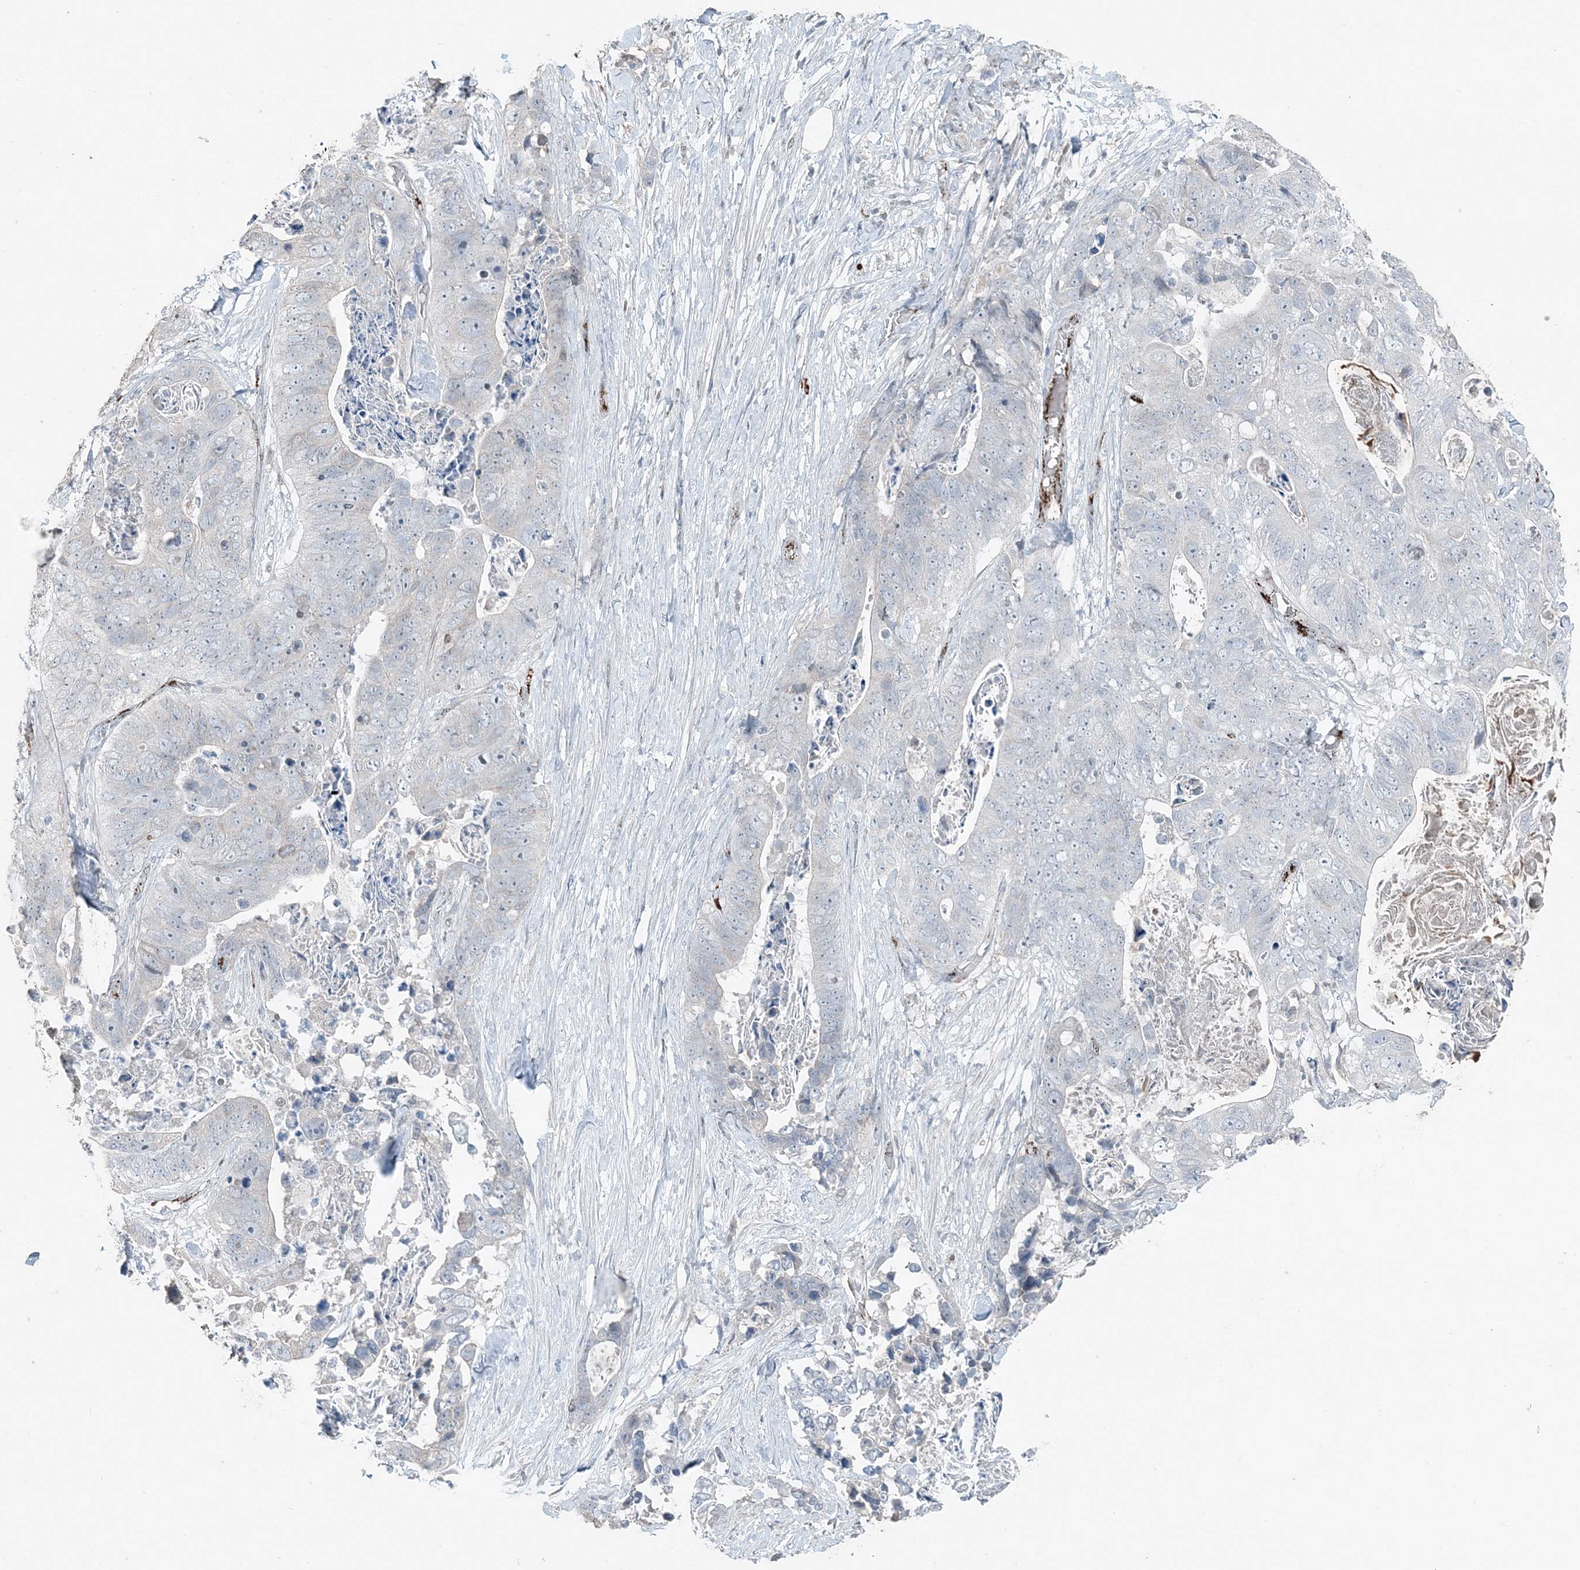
{"staining": {"intensity": "negative", "quantity": "none", "location": "none"}, "tissue": "stomach cancer", "cell_type": "Tumor cells", "image_type": "cancer", "snomed": [{"axis": "morphology", "description": "Adenocarcinoma, NOS"}, {"axis": "topography", "description": "Stomach"}], "caption": "The photomicrograph demonstrates no staining of tumor cells in adenocarcinoma (stomach). The staining is performed using DAB brown chromogen with nuclei counter-stained in using hematoxylin.", "gene": "ELOVL7", "patient": {"sex": "female", "age": 89}}